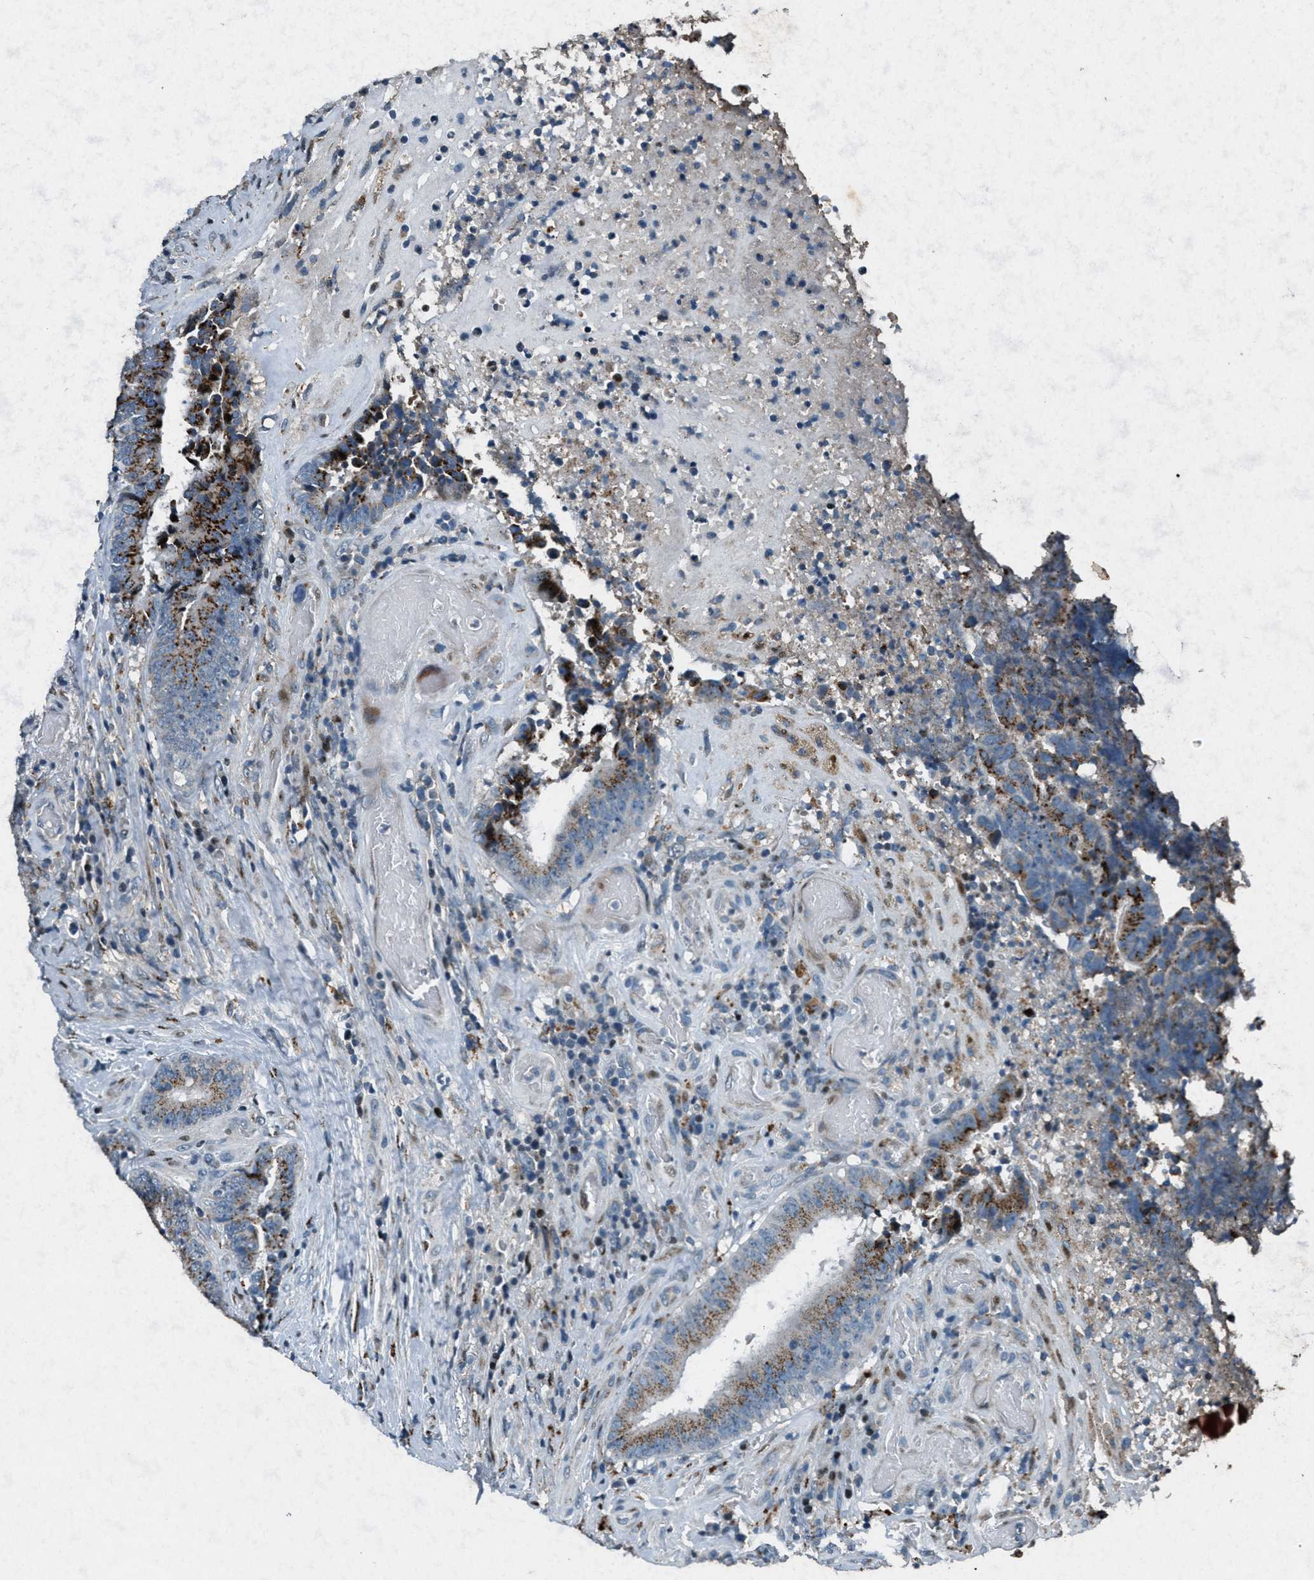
{"staining": {"intensity": "strong", "quantity": ">75%", "location": "cytoplasmic/membranous"}, "tissue": "colorectal cancer", "cell_type": "Tumor cells", "image_type": "cancer", "snomed": [{"axis": "morphology", "description": "Adenocarcinoma, NOS"}, {"axis": "topography", "description": "Rectum"}], "caption": "Immunohistochemistry (IHC) image of neoplastic tissue: adenocarcinoma (colorectal) stained using immunohistochemistry reveals high levels of strong protein expression localized specifically in the cytoplasmic/membranous of tumor cells, appearing as a cytoplasmic/membranous brown color.", "gene": "GPC6", "patient": {"sex": "male", "age": 72}}